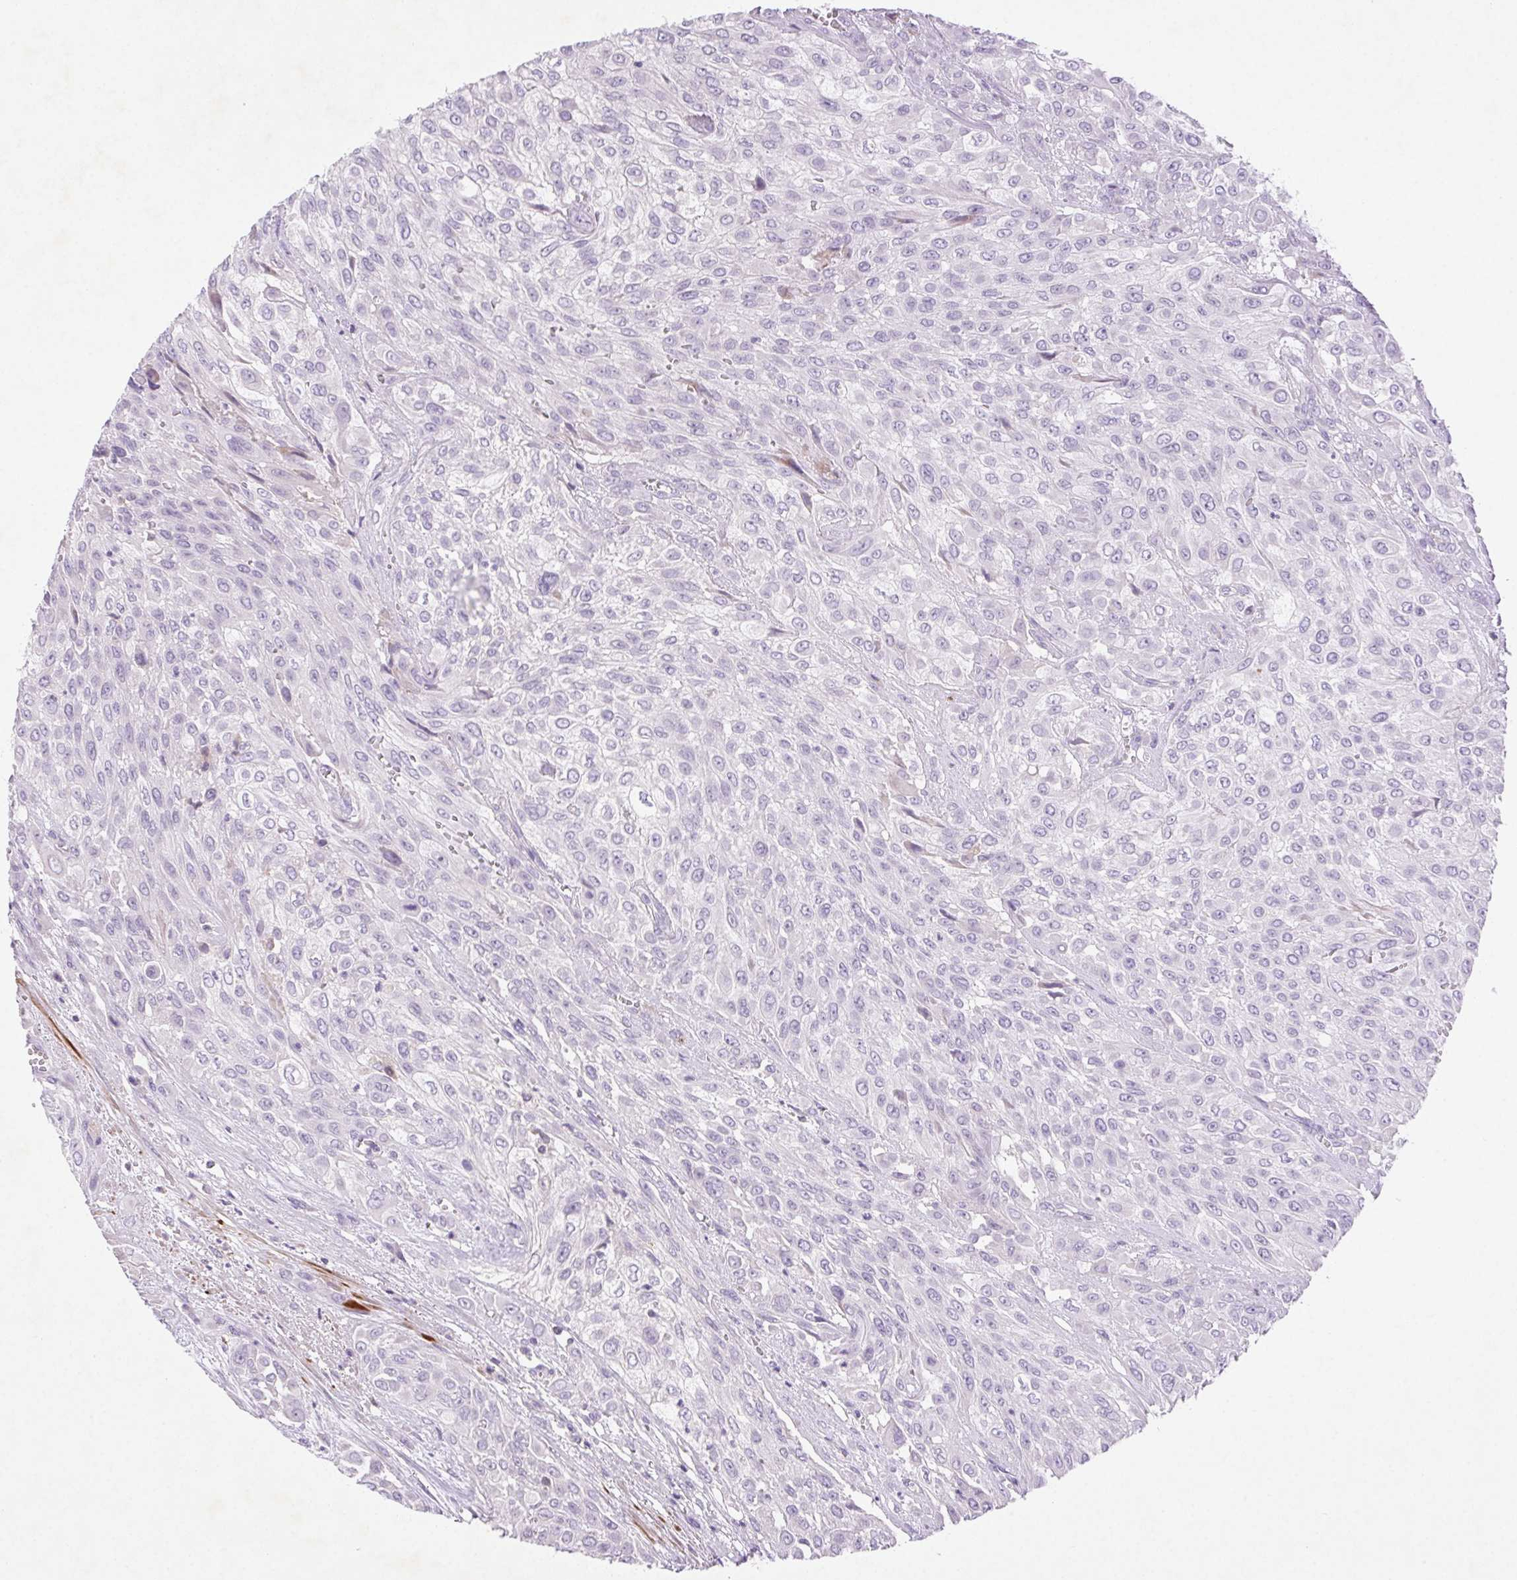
{"staining": {"intensity": "negative", "quantity": "none", "location": "none"}, "tissue": "urothelial cancer", "cell_type": "Tumor cells", "image_type": "cancer", "snomed": [{"axis": "morphology", "description": "Urothelial carcinoma, High grade"}, {"axis": "topography", "description": "Urinary bladder"}], "caption": "Tumor cells show no significant expression in urothelial cancer.", "gene": "ARHGAP11B", "patient": {"sex": "male", "age": 57}}